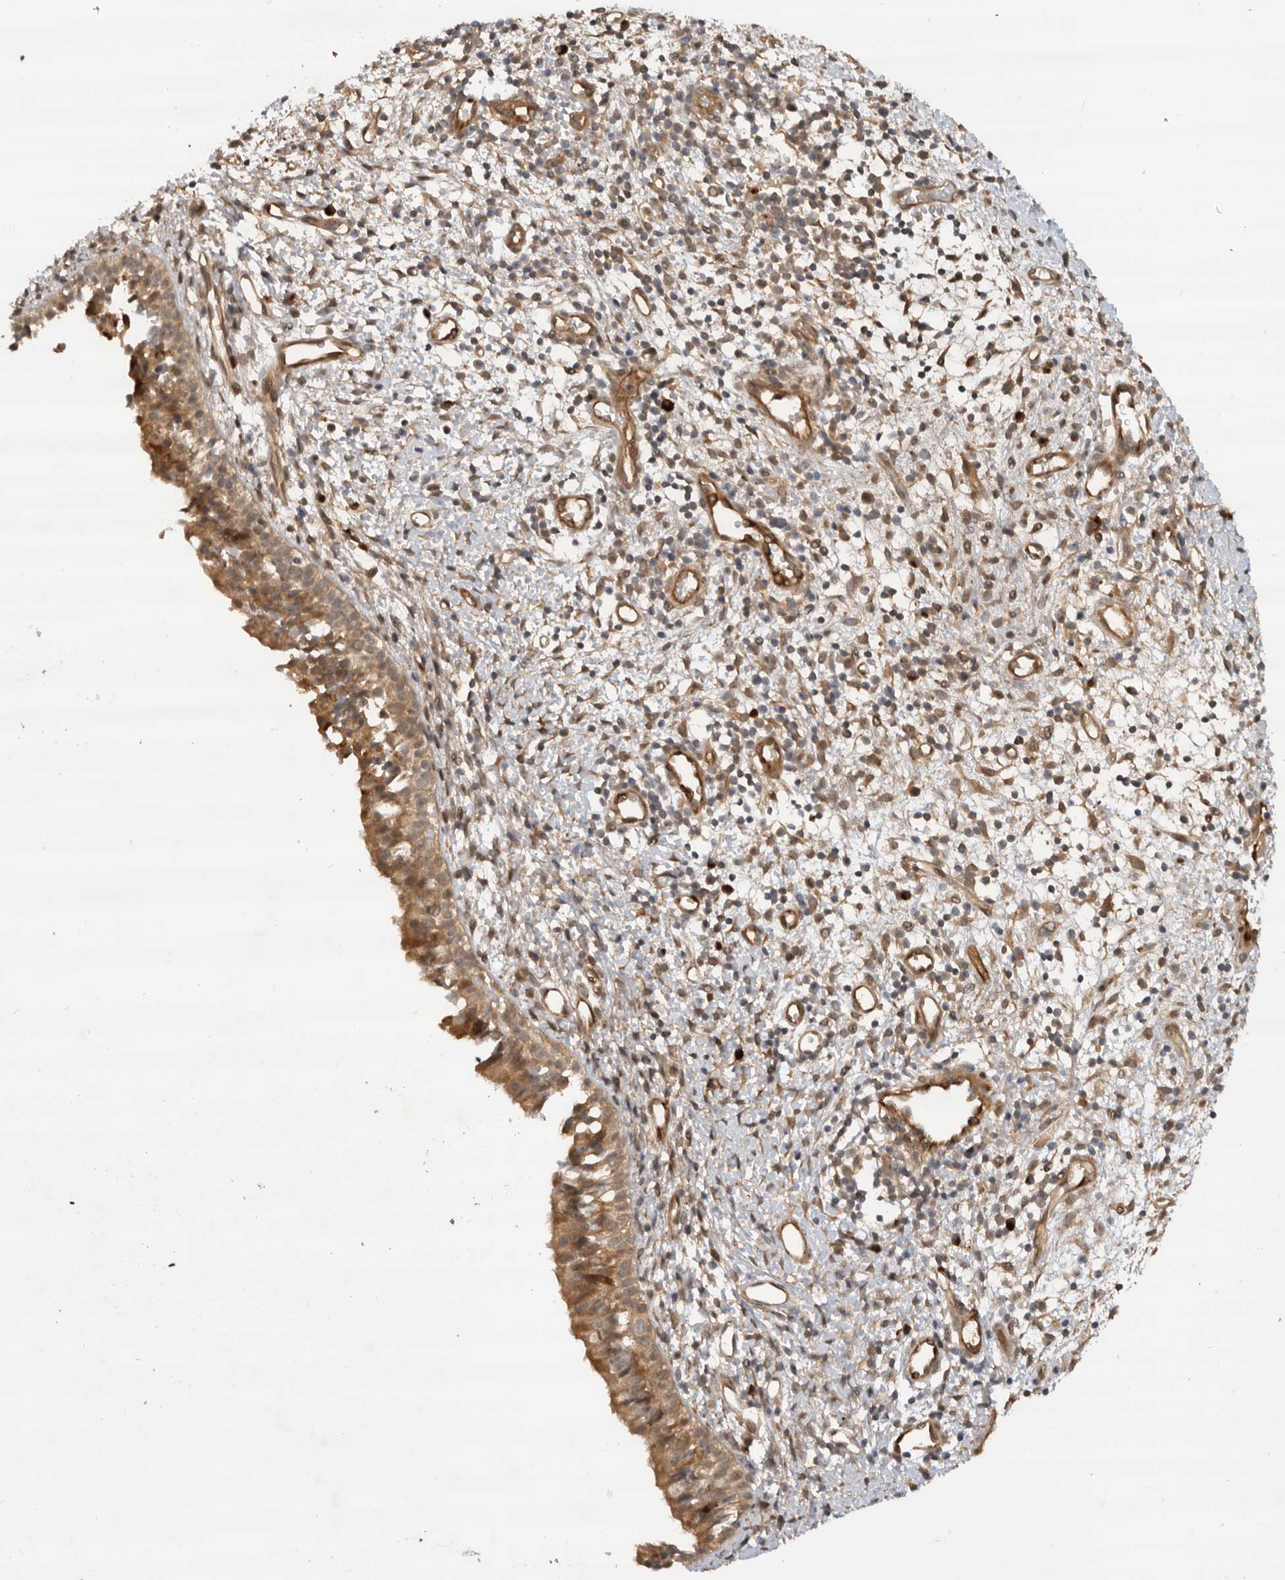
{"staining": {"intensity": "moderate", "quantity": ">75%", "location": "cytoplasmic/membranous"}, "tissue": "nasopharynx", "cell_type": "Respiratory epithelial cells", "image_type": "normal", "snomed": [{"axis": "morphology", "description": "Normal tissue, NOS"}, {"axis": "topography", "description": "Nasopharynx"}], "caption": "DAB immunohistochemical staining of normal nasopharynx displays moderate cytoplasmic/membranous protein expression in approximately >75% of respiratory epithelial cells. The protein of interest is shown in brown color, while the nuclei are stained blue.", "gene": "DCAF8", "patient": {"sex": "male", "age": 22}}